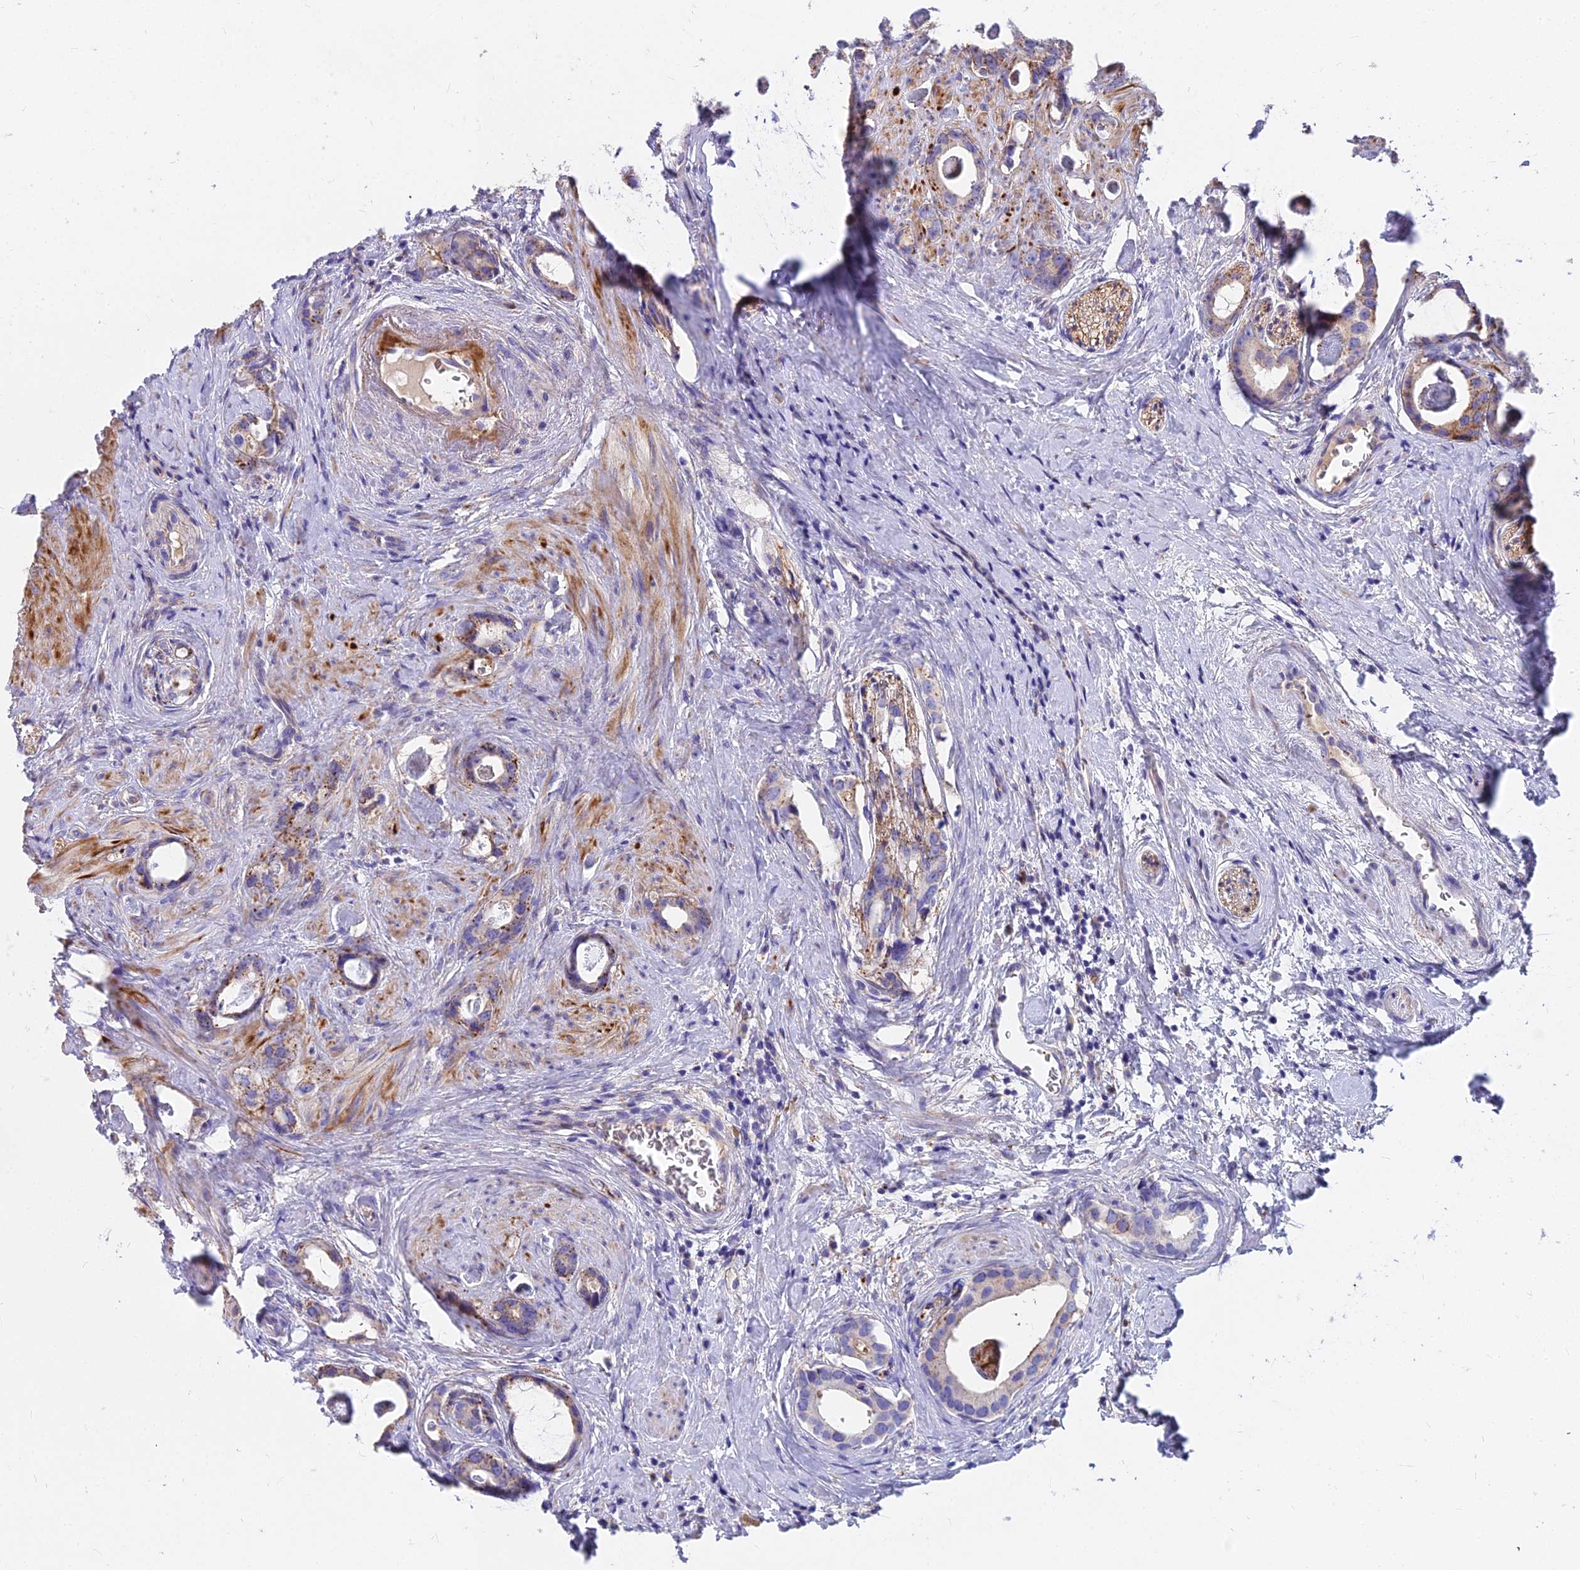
{"staining": {"intensity": "moderate", "quantity": "<25%", "location": "cytoplasmic/membranous"}, "tissue": "prostate cancer", "cell_type": "Tumor cells", "image_type": "cancer", "snomed": [{"axis": "morphology", "description": "Adenocarcinoma, Low grade"}, {"axis": "topography", "description": "Prostate"}], "caption": "Immunohistochemistry of prostate cancer demonstrates low levels of moderate cytoplasmic/membranous staining in about <25% of tumor cells.", "gene": "FRMPD1", "patient": {"sex": "male", "age": 63}}